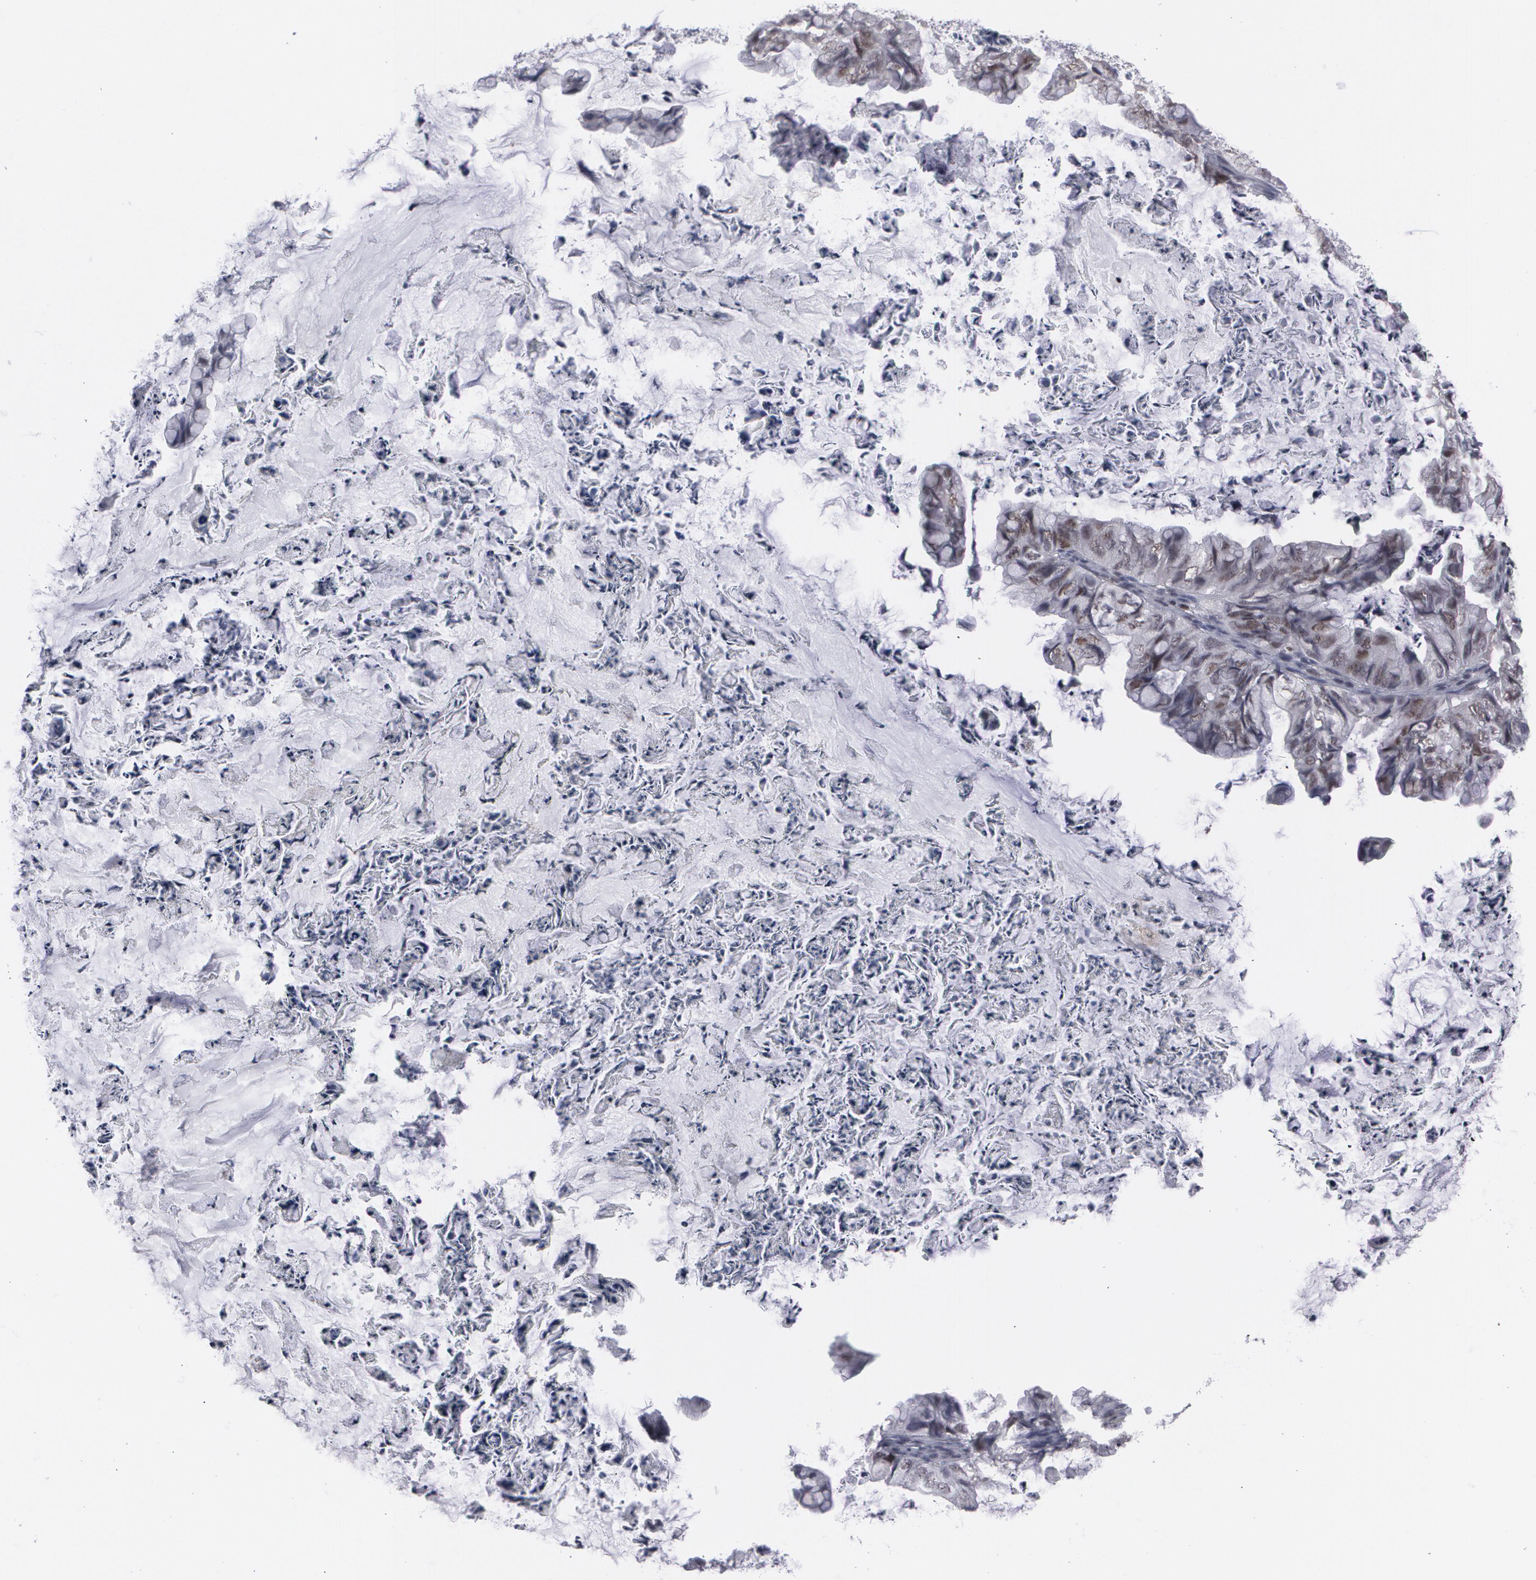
{"staining": {"intensity": "weak", "quantity": "<25%", "location": "nuclear"}, "tissue": "ovarian cancer", "cell_type": "Tumor cells", "image_type": "cancer", "snomed": [{"axis": "morphology", "description": "Cystadenocarcinoma, mucinous, NOS"}, {"axis": "topography", "description": "Ovary"}], "caption": "Immunohistochemical staining of mucinous cystadenocarcinoma (ovarian) reveals no significant staining in tumor cells.", "gene": "MCL1", "patient": {"sex": "female", "age": 36}}